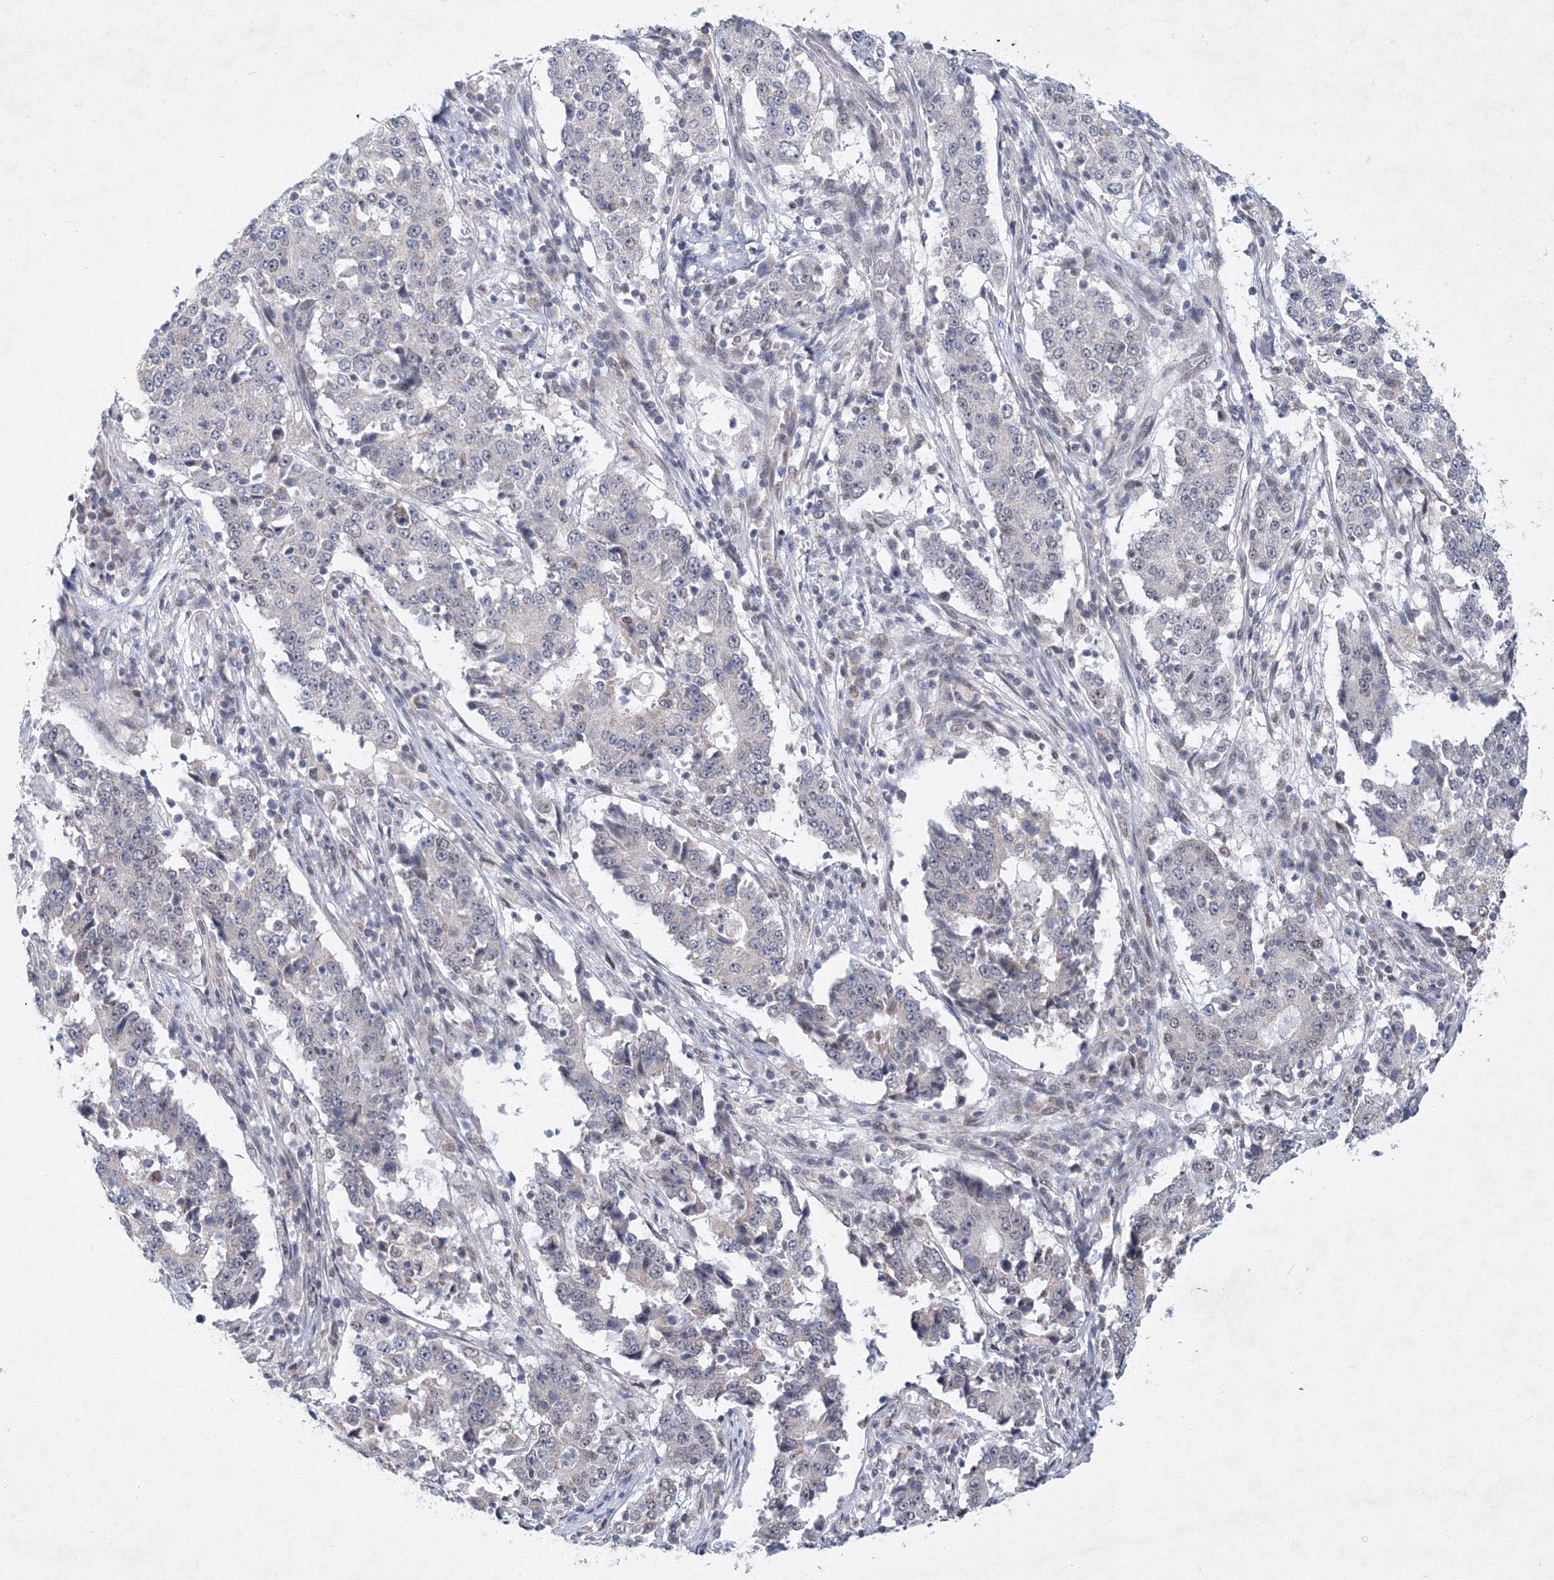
{"staining": {"intensity": "negative", "quantity": "none", "location": "none"}, "tissue": "stomach cancer", "cell_type": "Tumor cells", "image_type": "cancer", "snomed": [{"axis": "morphology", "description": "Adenocarcinoma, NOS"}, {"axis": "topography", "description": "Stomach"}], "caption": "The immunohistochemistry (IHC) image has no significant expression in tumor cells of stomach adenocarcinoma tissue.", "gene": "SF3B6", "patient": {"sex": "male", "age": 59}}